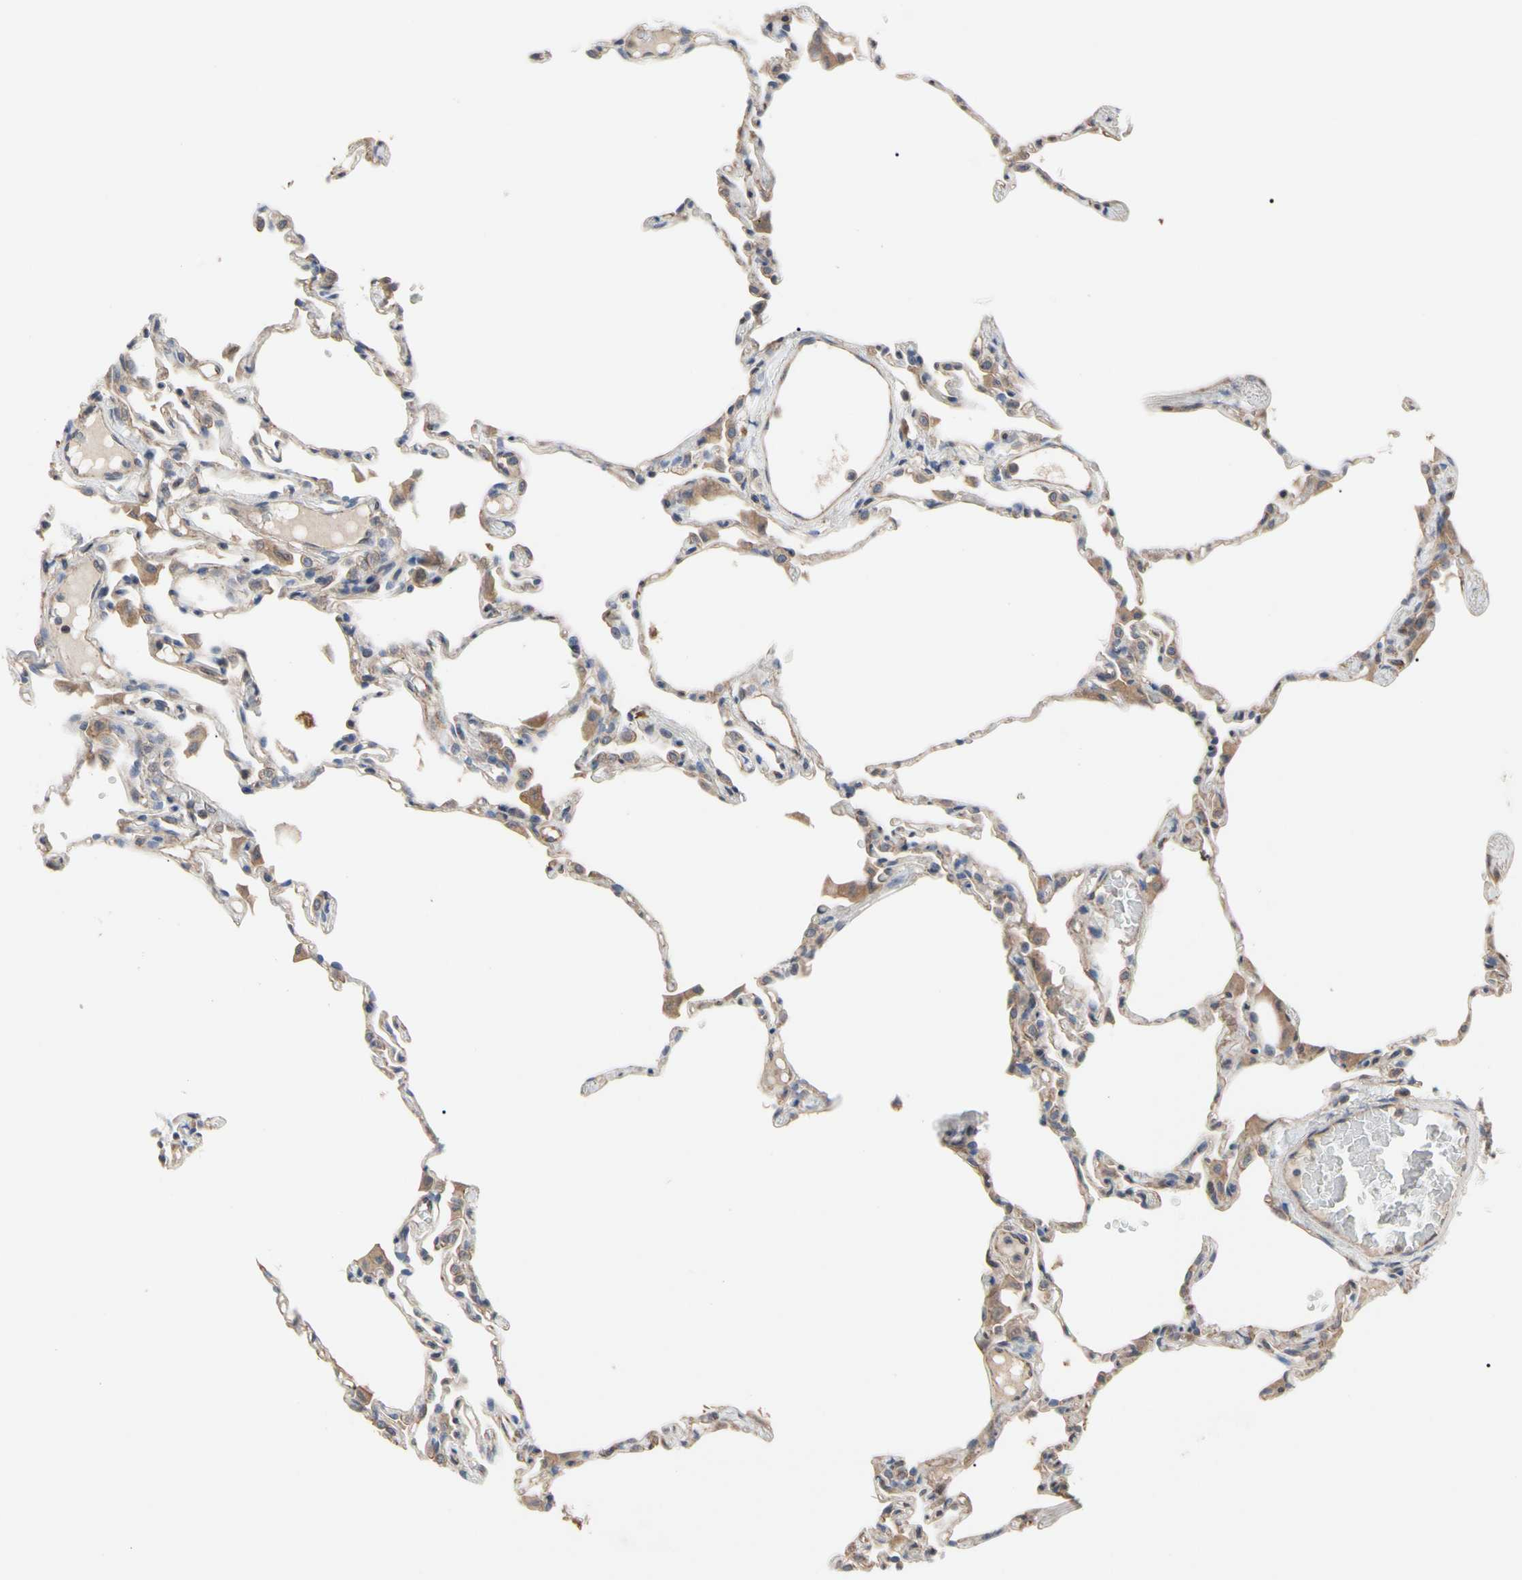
{"staining": {"intensity": "moderate", "quantity": "25%-75%", "location": "cytoplasmic/membranous"}, "tissue": "lung", "cell_type": "Alveolar cells", "image_type": "normal", "snomed": [{"axis": "morphology", "description": "Normal tissue, NOS"}, {"axis": "topography", "description": "Lung"}], "caption": "Moderate cytoplasmic/membranous expression for a protein is present in about 25%-75% of alveolar cells of unremarkable lung using IHC.", "gene": "DPP8", "patient": {"sex": "female", "age": 49}}